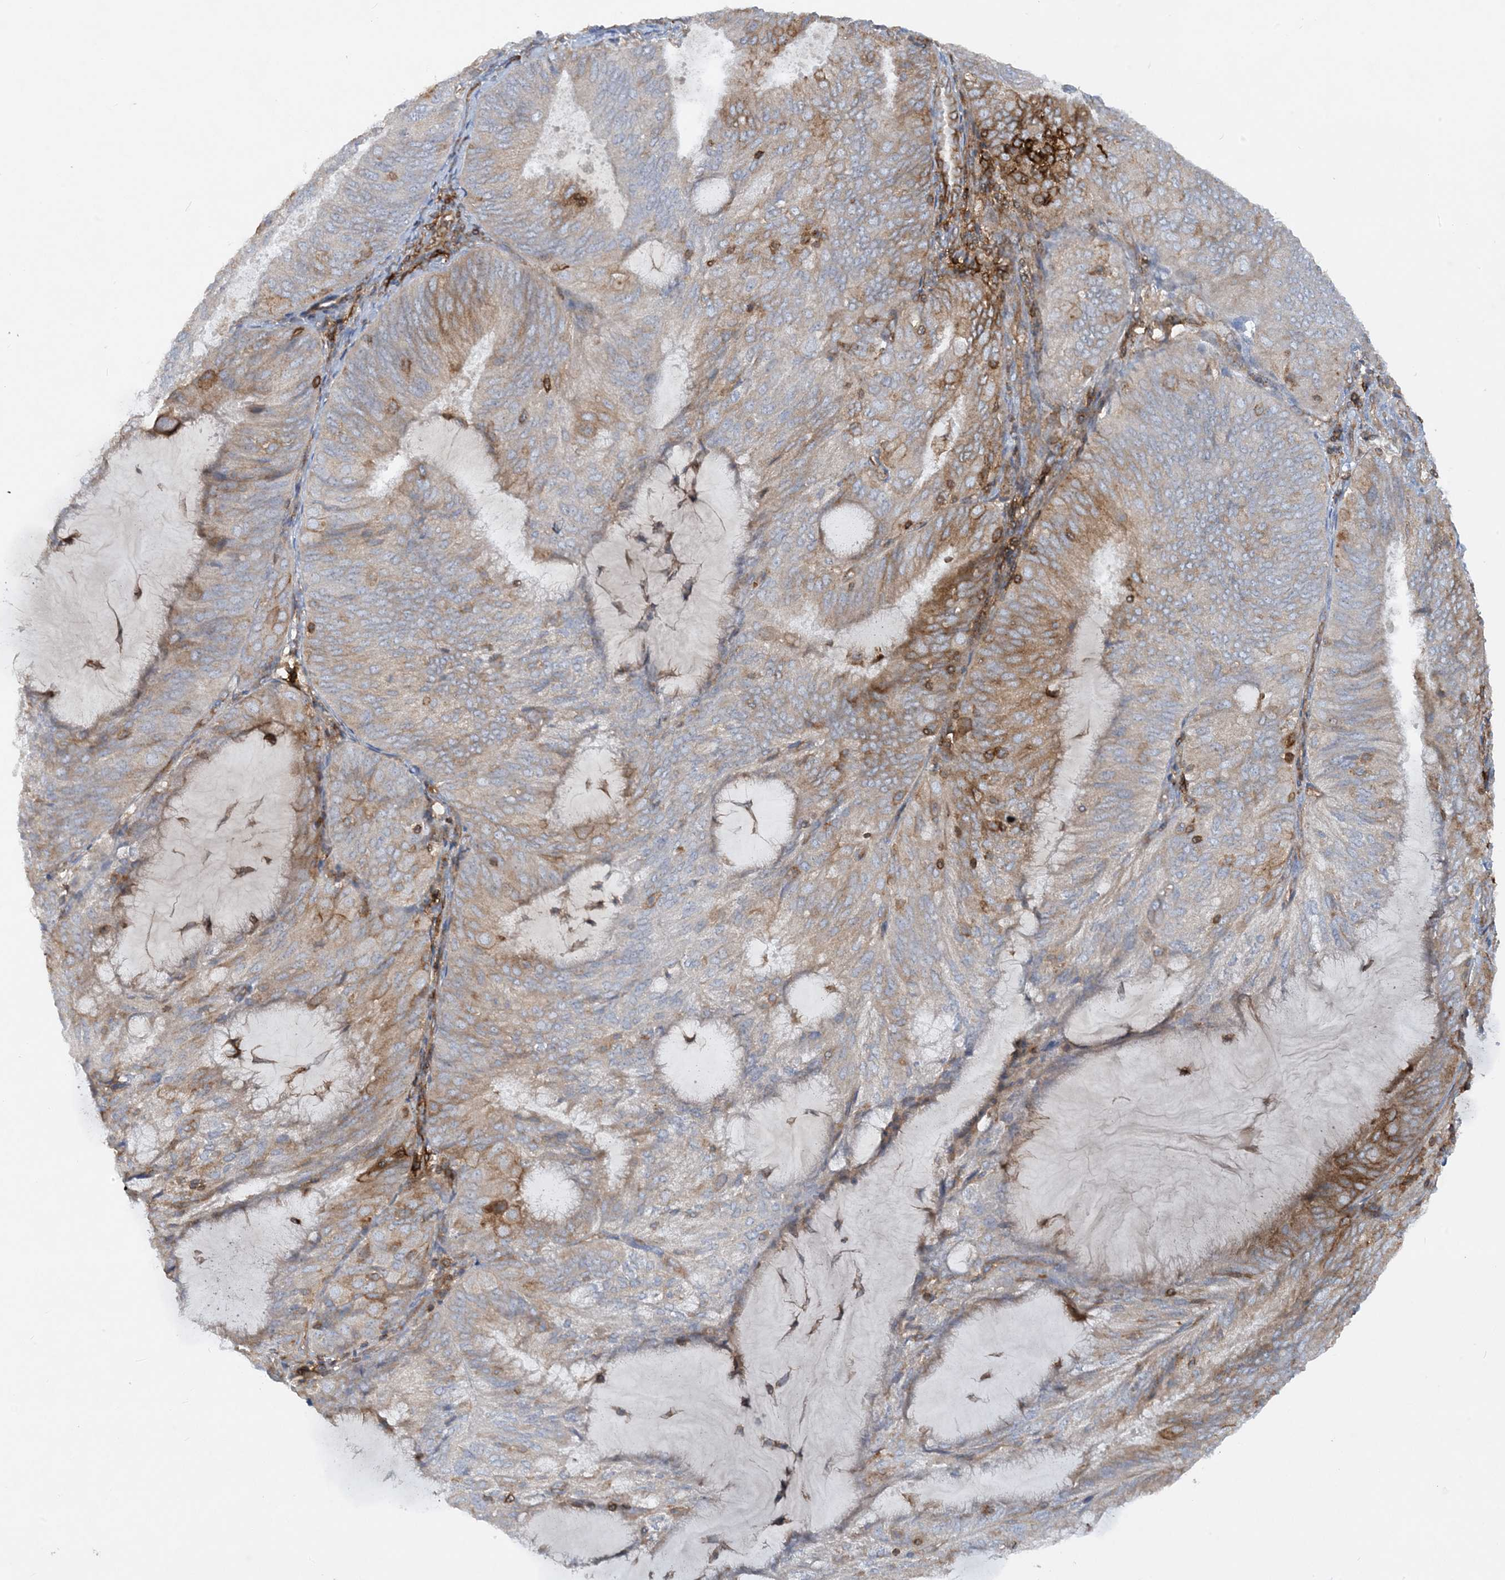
{"staining": {"intensity": "moderate", "quantity": "25%-75%", "location": "cytoplasmic/membranous"}, "tissue": "endometrial cancer", "cell_type": "Tumor cells", "image_type": "cancer", "snomed": [{"axis": "morphology", "description": "Adenocarcinoma, NOS"}, {"axis": "topography", "description": "Endometrium"}], "caption": "This histopathology image demonstrates IHC staining of human endometrial adenocarcinoma, with medium moderate cytoplasmic/membranous expression in approximately 25%-75% of tumor cells.", "gene": "HLA-E", "patient": {"sex": "female", "age": 81}}